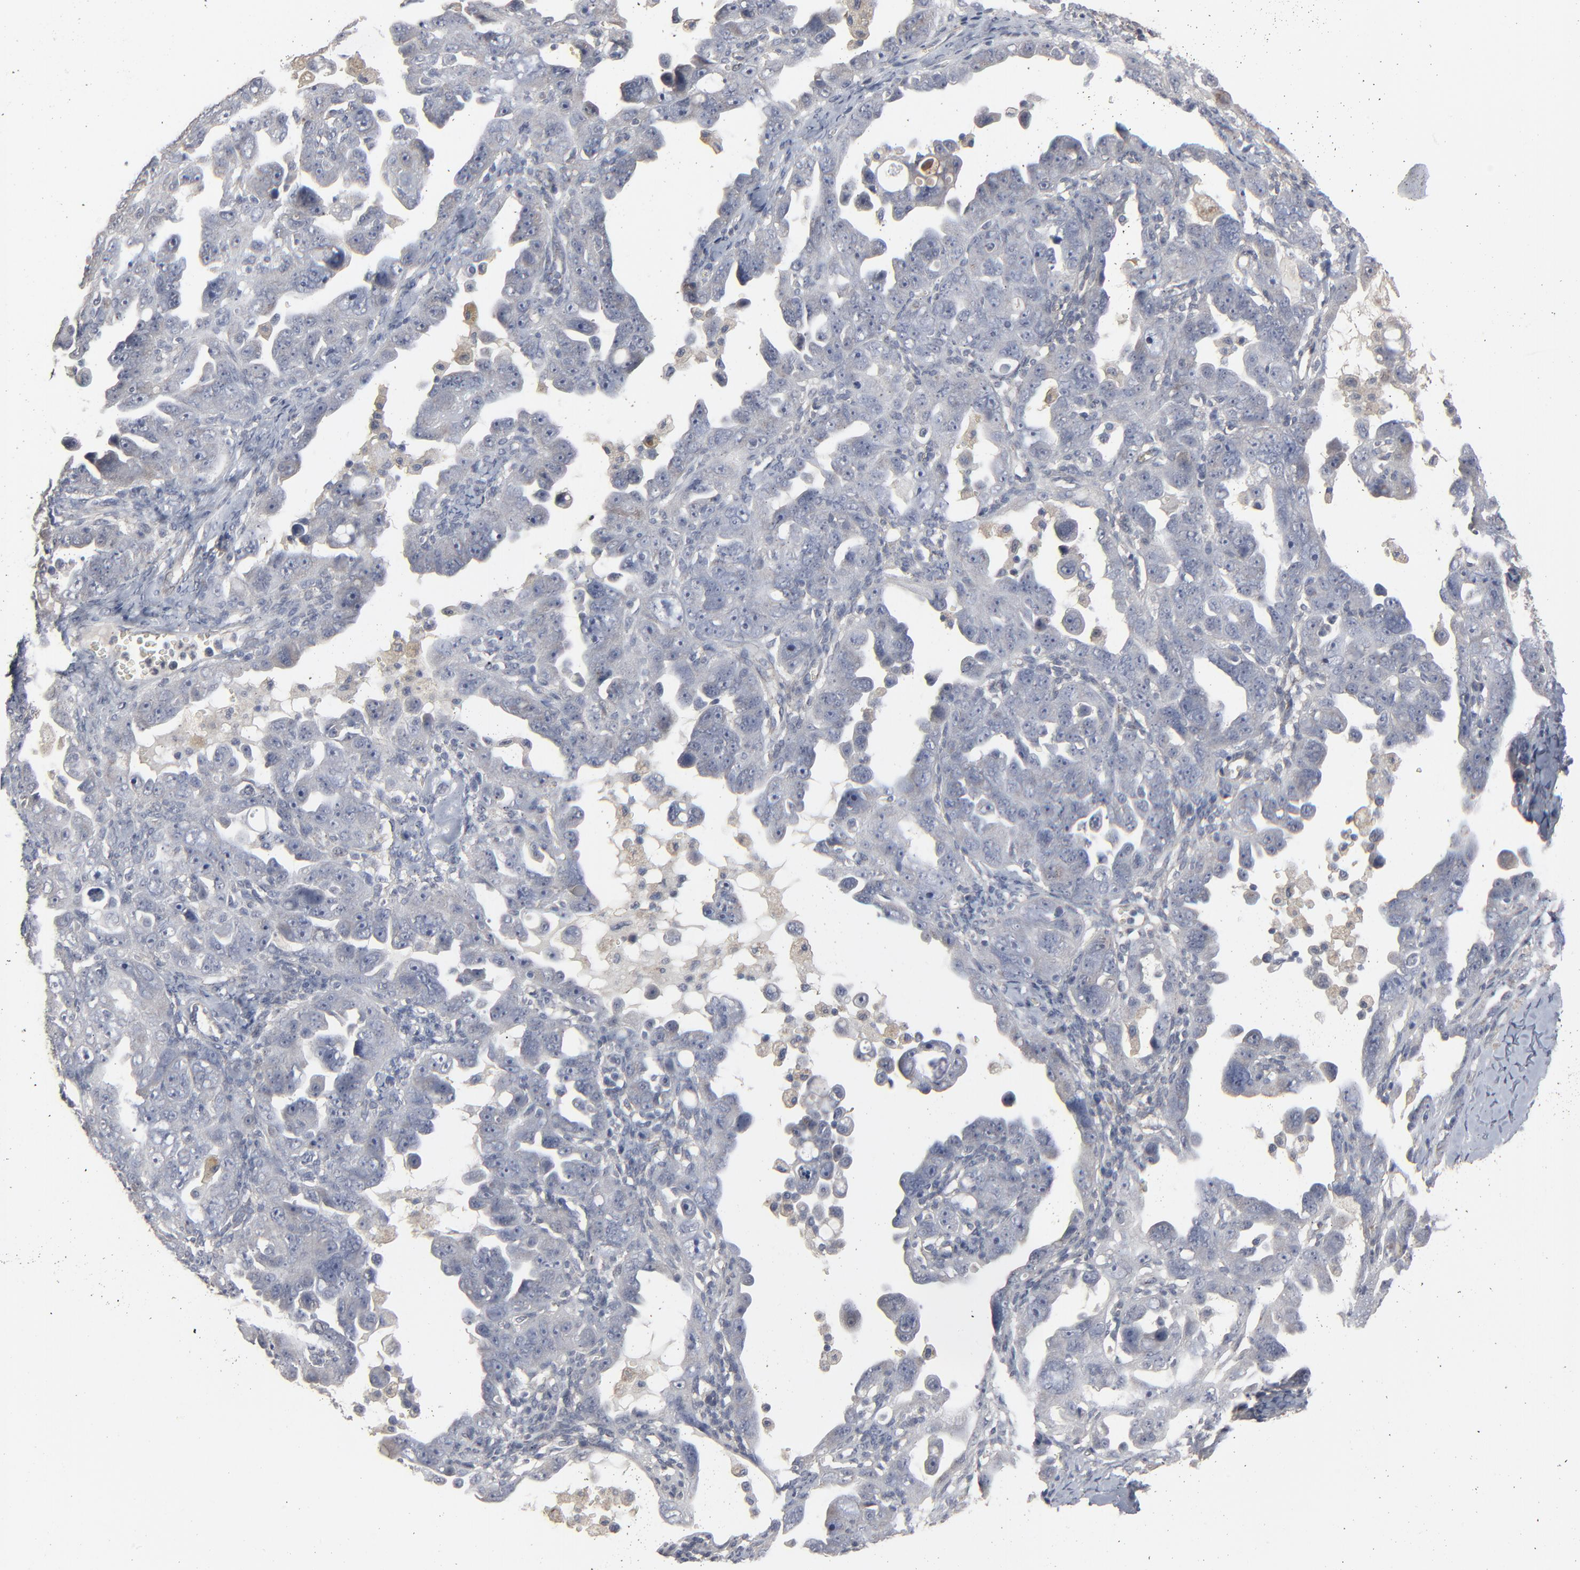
{"staining": {"intensity": "negative", "quantity": "none", "location": "none"}, "tissue": "ovarian cancer", "cell_type": "Tumor cells", "image_type": "cancer", "snomed": [{"axis": "morphology", "description": "Cystadenocarcinoma, serous, NOS"}, {"axis": "topography", "description": "Ovary"}], "caption": "The micrograph displays no significant expression in tumor cells of ovarian cancer (serous cystadenocarcinoma). (DAB (3,3'-diaminobenzidine) immunohistochemistry (IHC), high magnification).", "gene": "JAM3", "patient": {"sex": "female", "age": 66}}